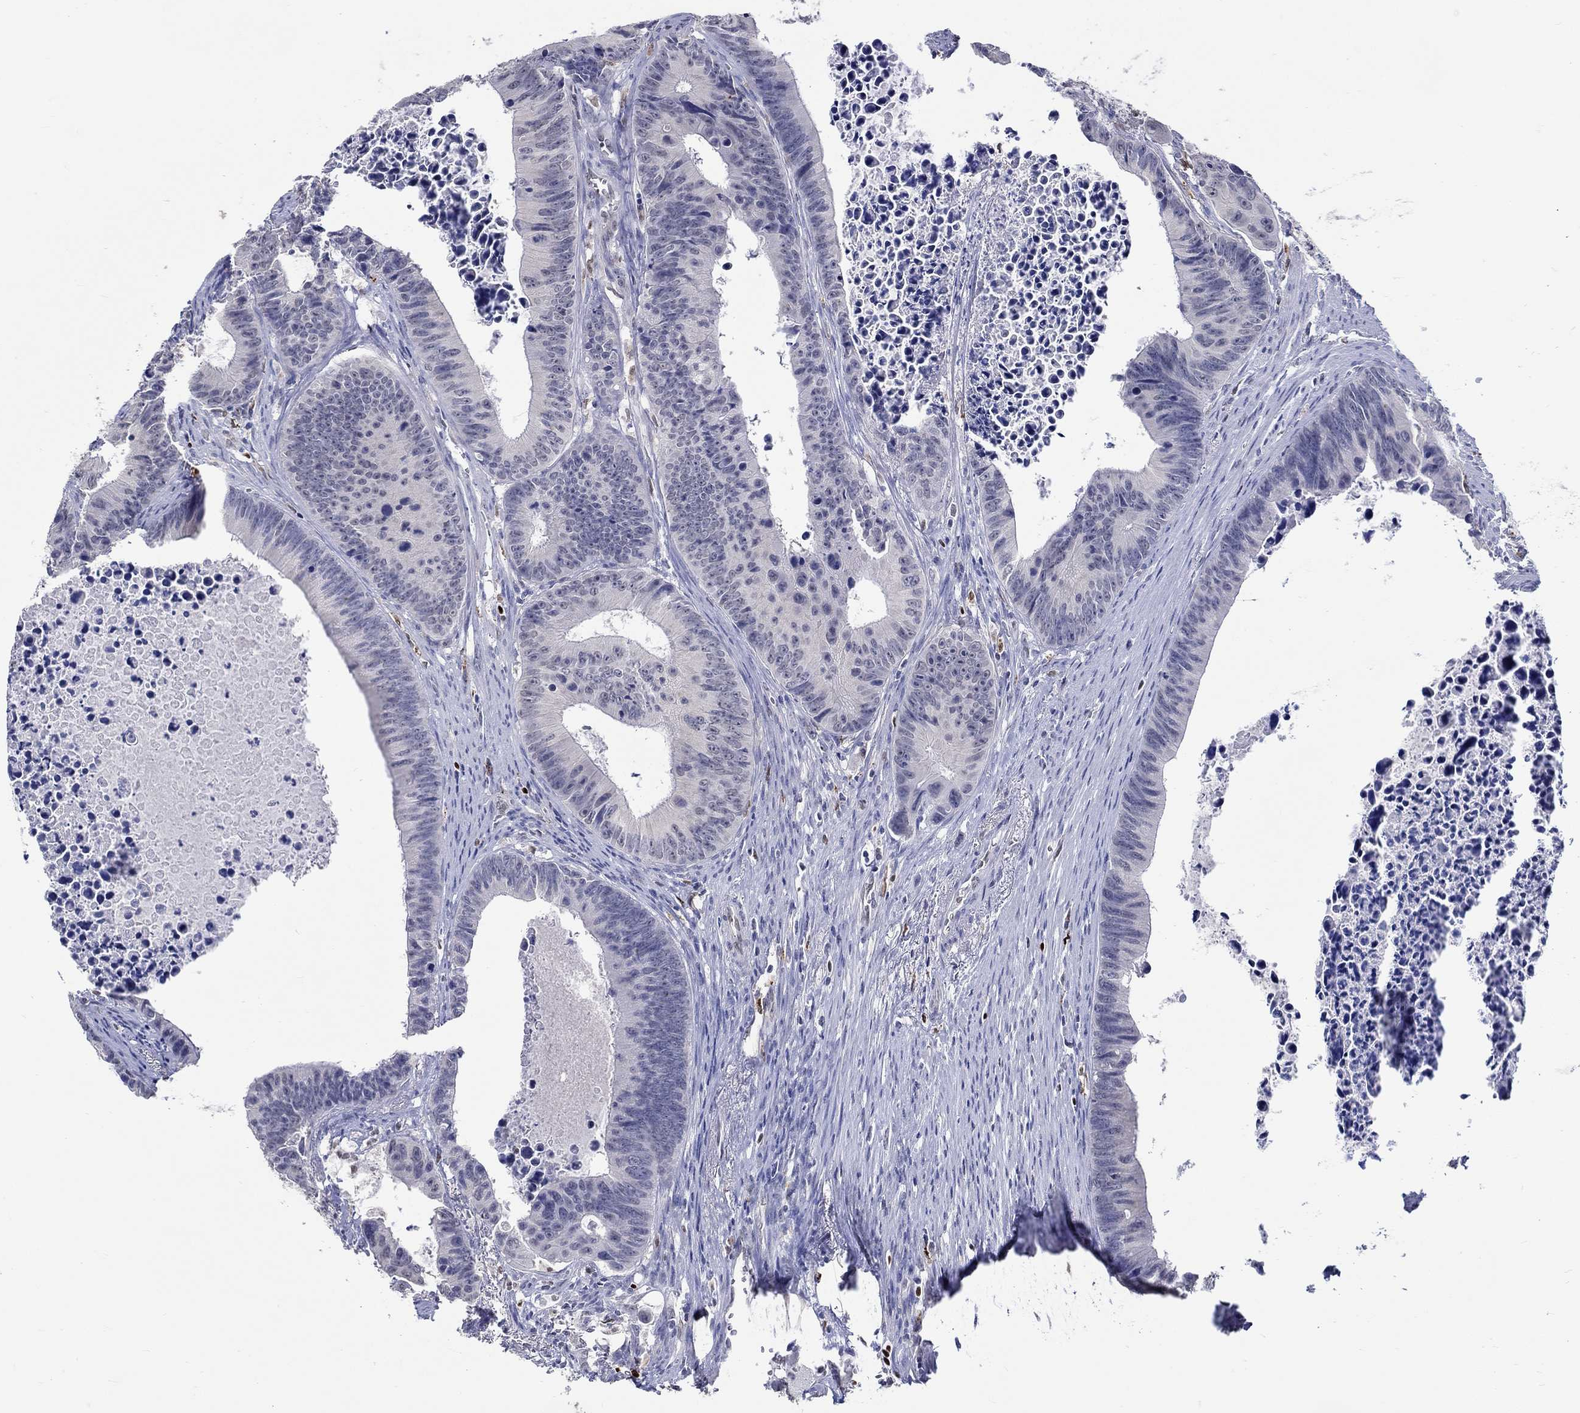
{"staining": {"intensity": "negative", "quantity": "none", "location": "none"}, "tissue": "colorectal cancer", "cell_type": "Tumor cells", "image_type": "cancer", "snomed": [{"axis": "morphology", "description": "Adenocarcinoma, NOS"}, {"axis": "topography", "description": "Colon"}], "caption": "Immunohistochemistry of human colorectal cancer (adenocarcinoma) exhibits no positivity in tumor cells.", "gene": "GATA2", "patient": {"sex": "female", "age": 87}}